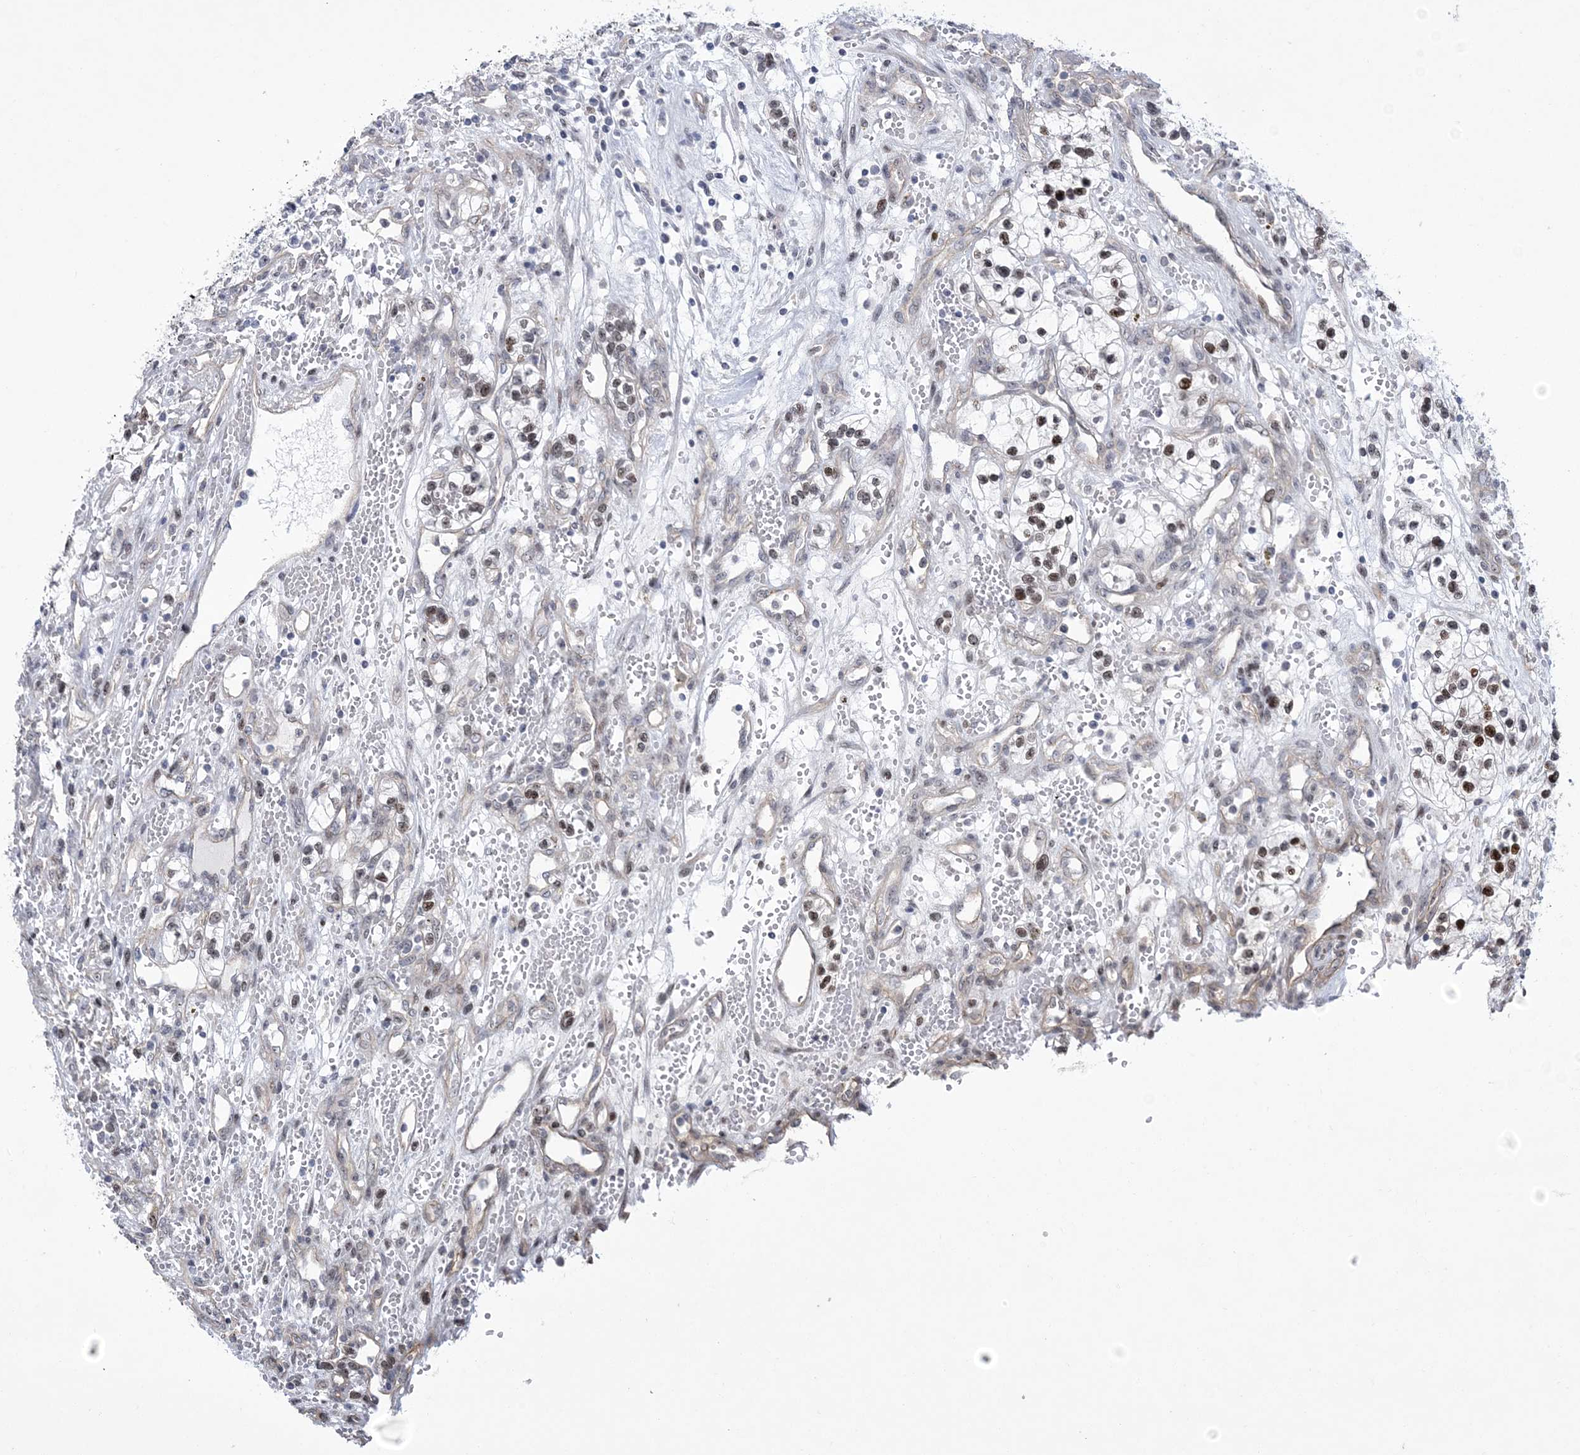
{"staining": {"intensity": "moderate", "quantity": "25%-75%", "location": "nuclear"}, "tissue": "renal cancer", "cell_type": "Tumor cells", "image_type": "cancer", "snomed": [{"axis": "morphology", "description": "Adenocarcinoma, NOS"}, {"axis": "topography", "description": "Kidney"}], "caption": "Brown immunohistochemical staining in human adenocarcinoma (renal) reveals moderate nuclear positivity in approximately 25%-75% of tumor cells.", "gene": "HOMEZ", "patient": {"sex": "female", "age": 57}}